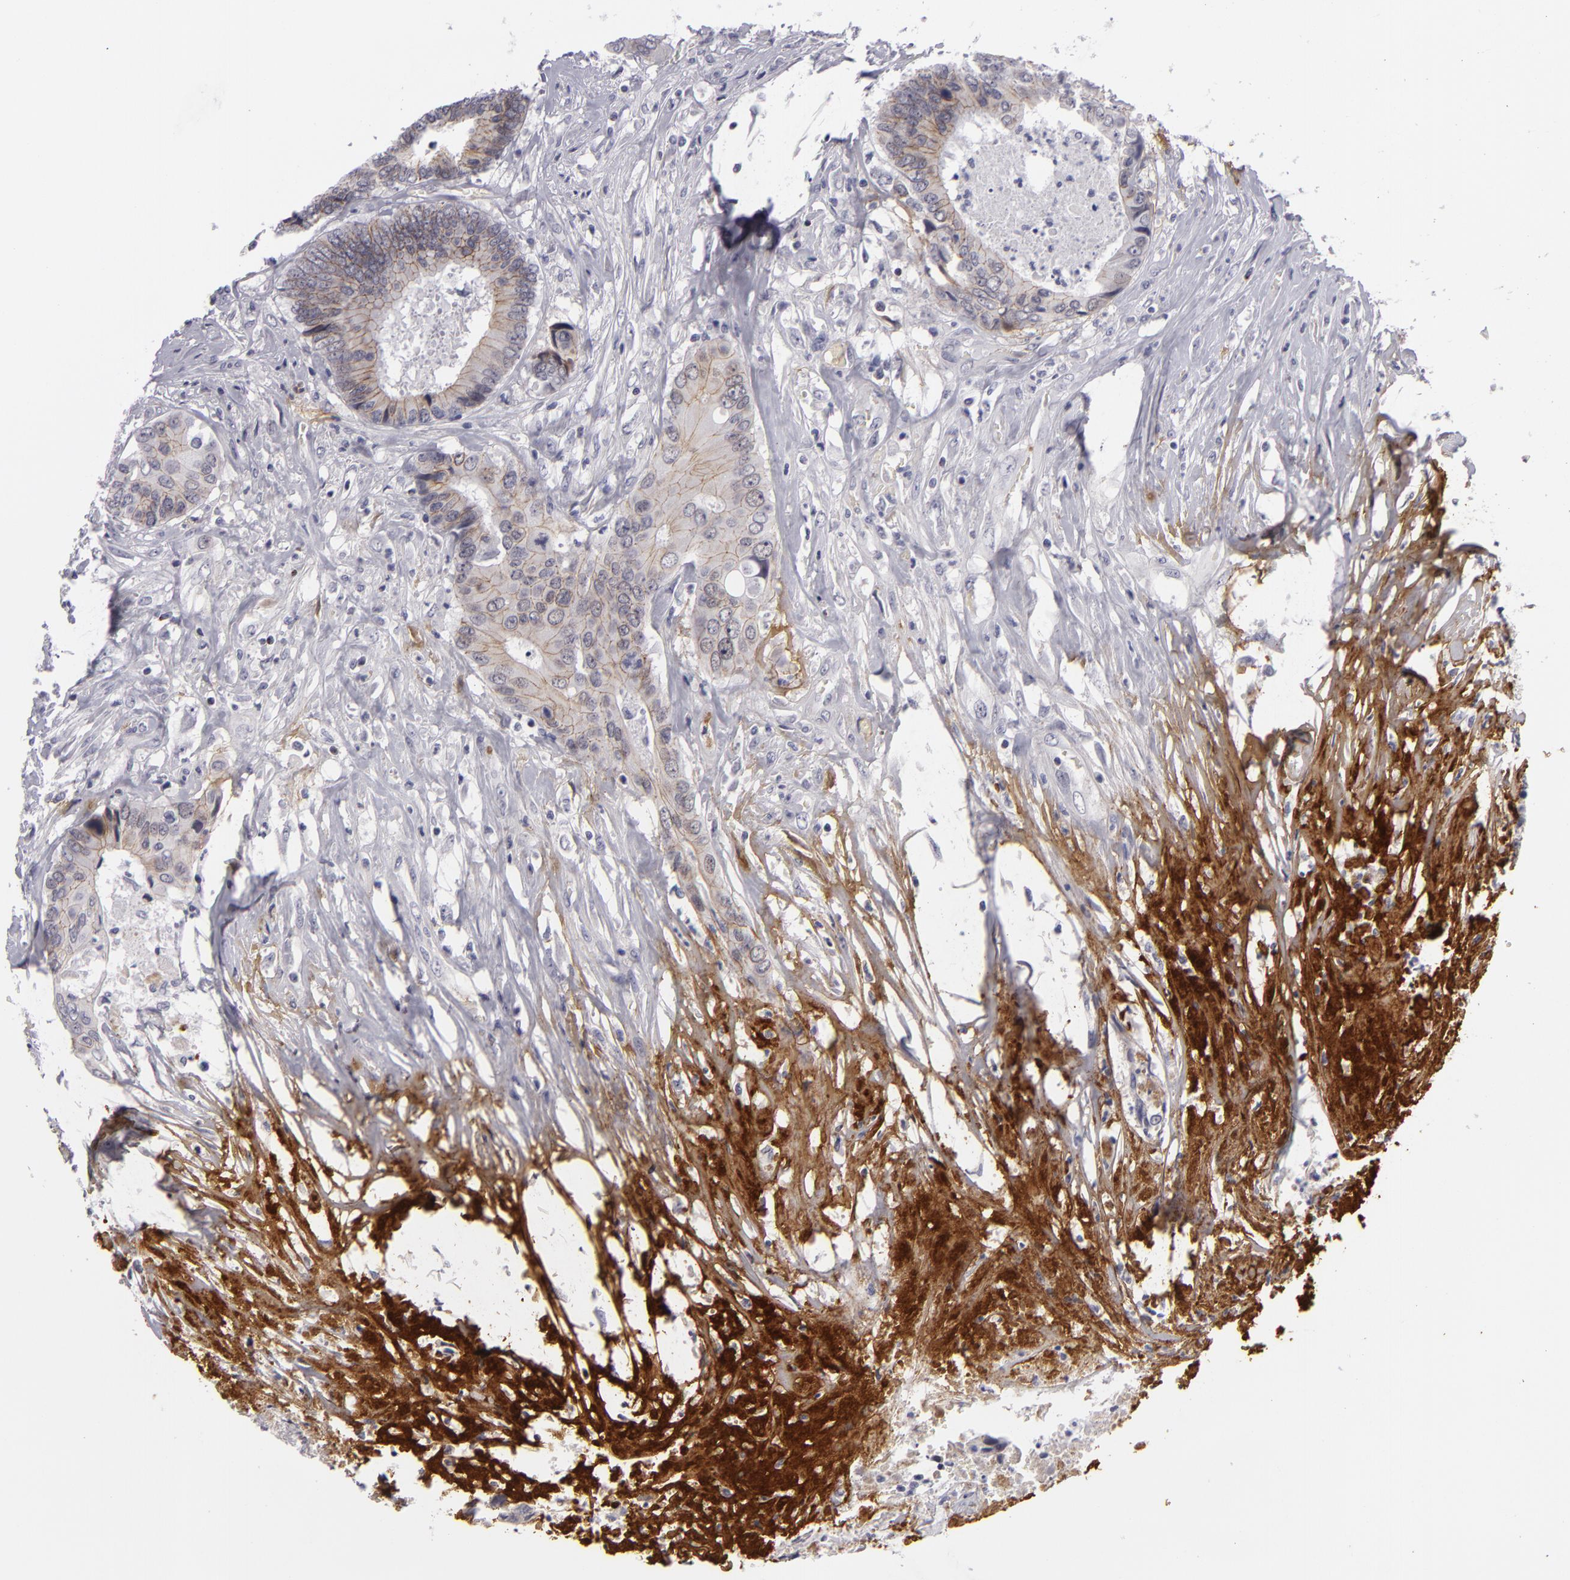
{"staining": {"intensity": "weak", "quantity": "25%-75%", "location": "cytoplasmic/membranous"}, "tissue": "colorectal cancer", "cell_type": "Tumor cells", "image_type": "cancer", "snomed": [{"axis": "morphology", "description": "Adenocarcinoma, NOS"}, {"axis": "topography", "description": "Rectum"}], "caption": "Weak cytoplasmic/membranous protein staining is present in approximately 25%-75% of tumor cells in colorectal cancer (adenocarcinoma).", "gene": "CTNNB1", "patient": {"sex": "male", "age": 55}}